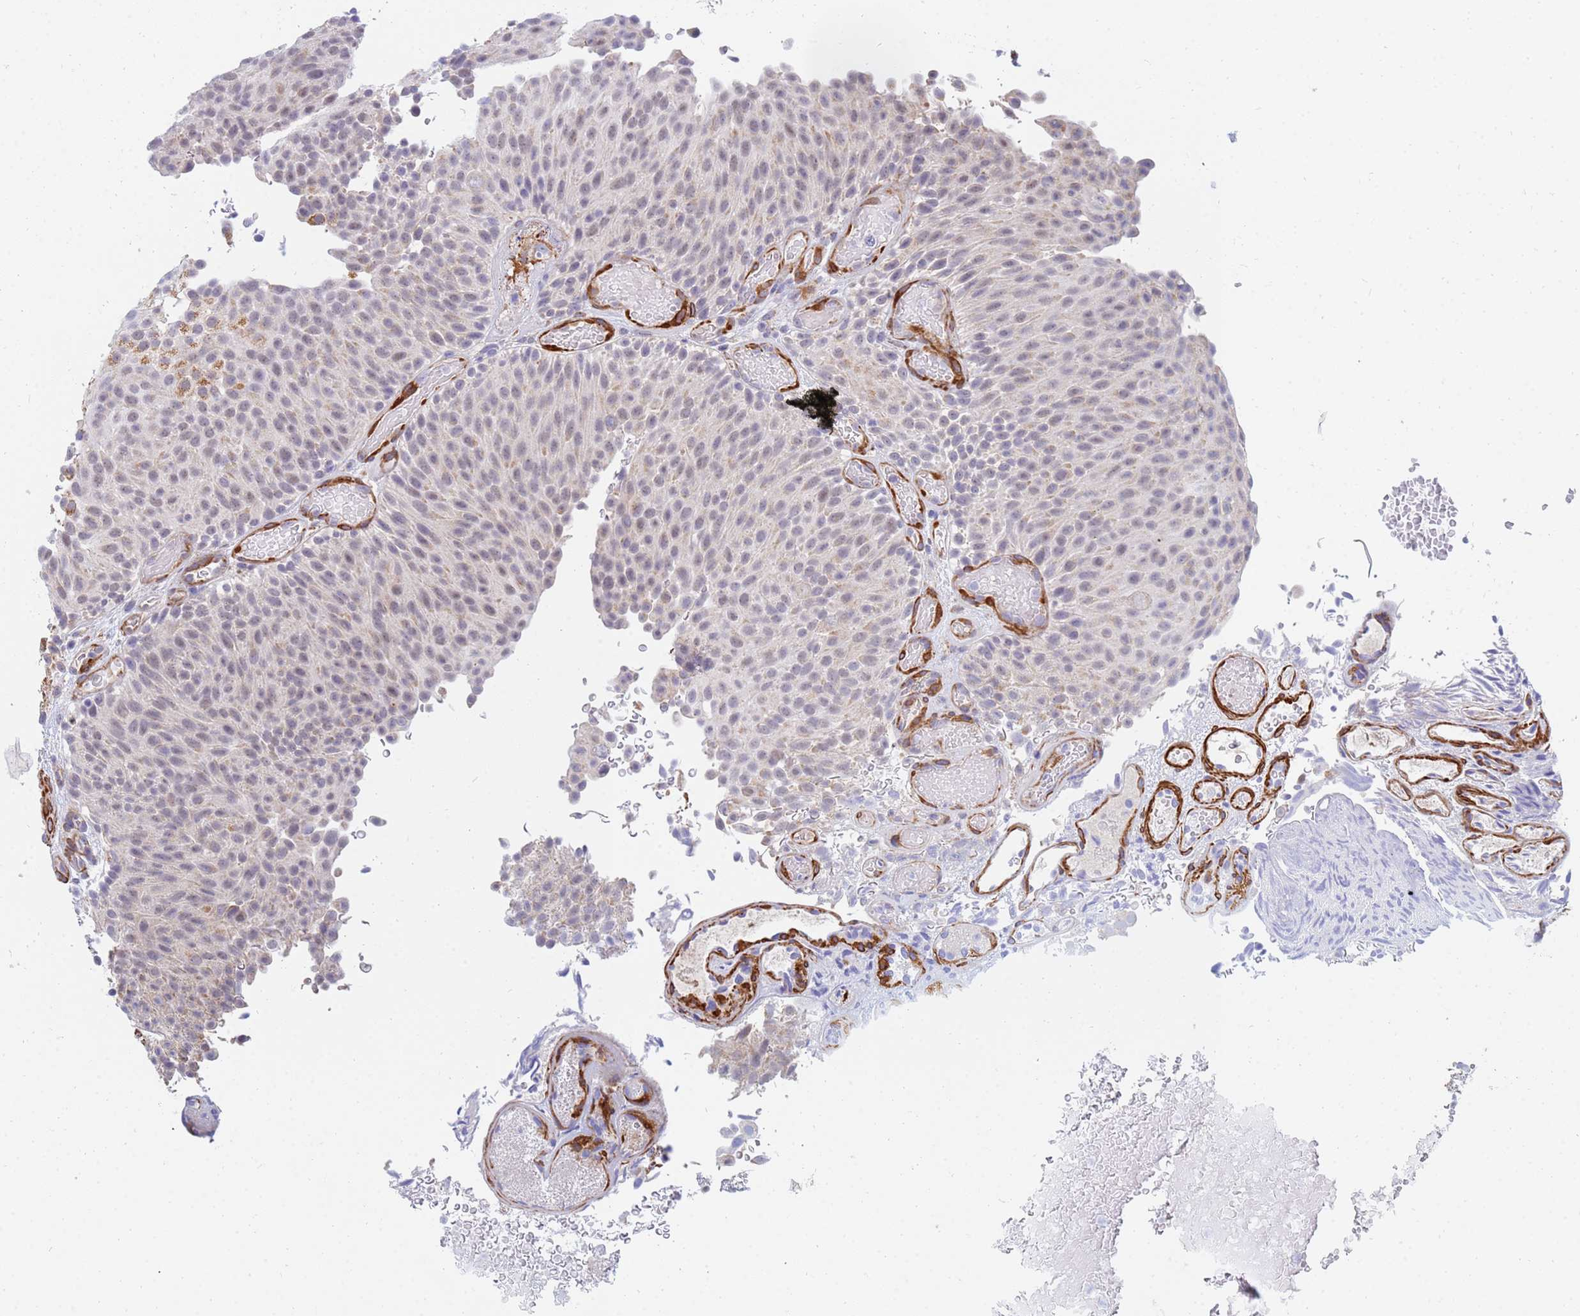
{"staining": {"intensity": "weak", "quantity": "25%-75%", "location": "nuclear"}, "tissue": "urothelial cancer", "cell_type": "Tumor cells", "image_type": "cancer", "snomed": [{"axis": "morphology", "description": "Urothelial carcinoma, Low grade"}, {"axis": "topography", "description": "Urinary bladder"}], "caption": "Urothelial cancer was stained to show a protein in brown. There is low levels of weak nuclear positivity in approximately 25%-75% of tumor cells.", "gene": "SDR39U1", "patient": {"sex": "male", "age": 78}}